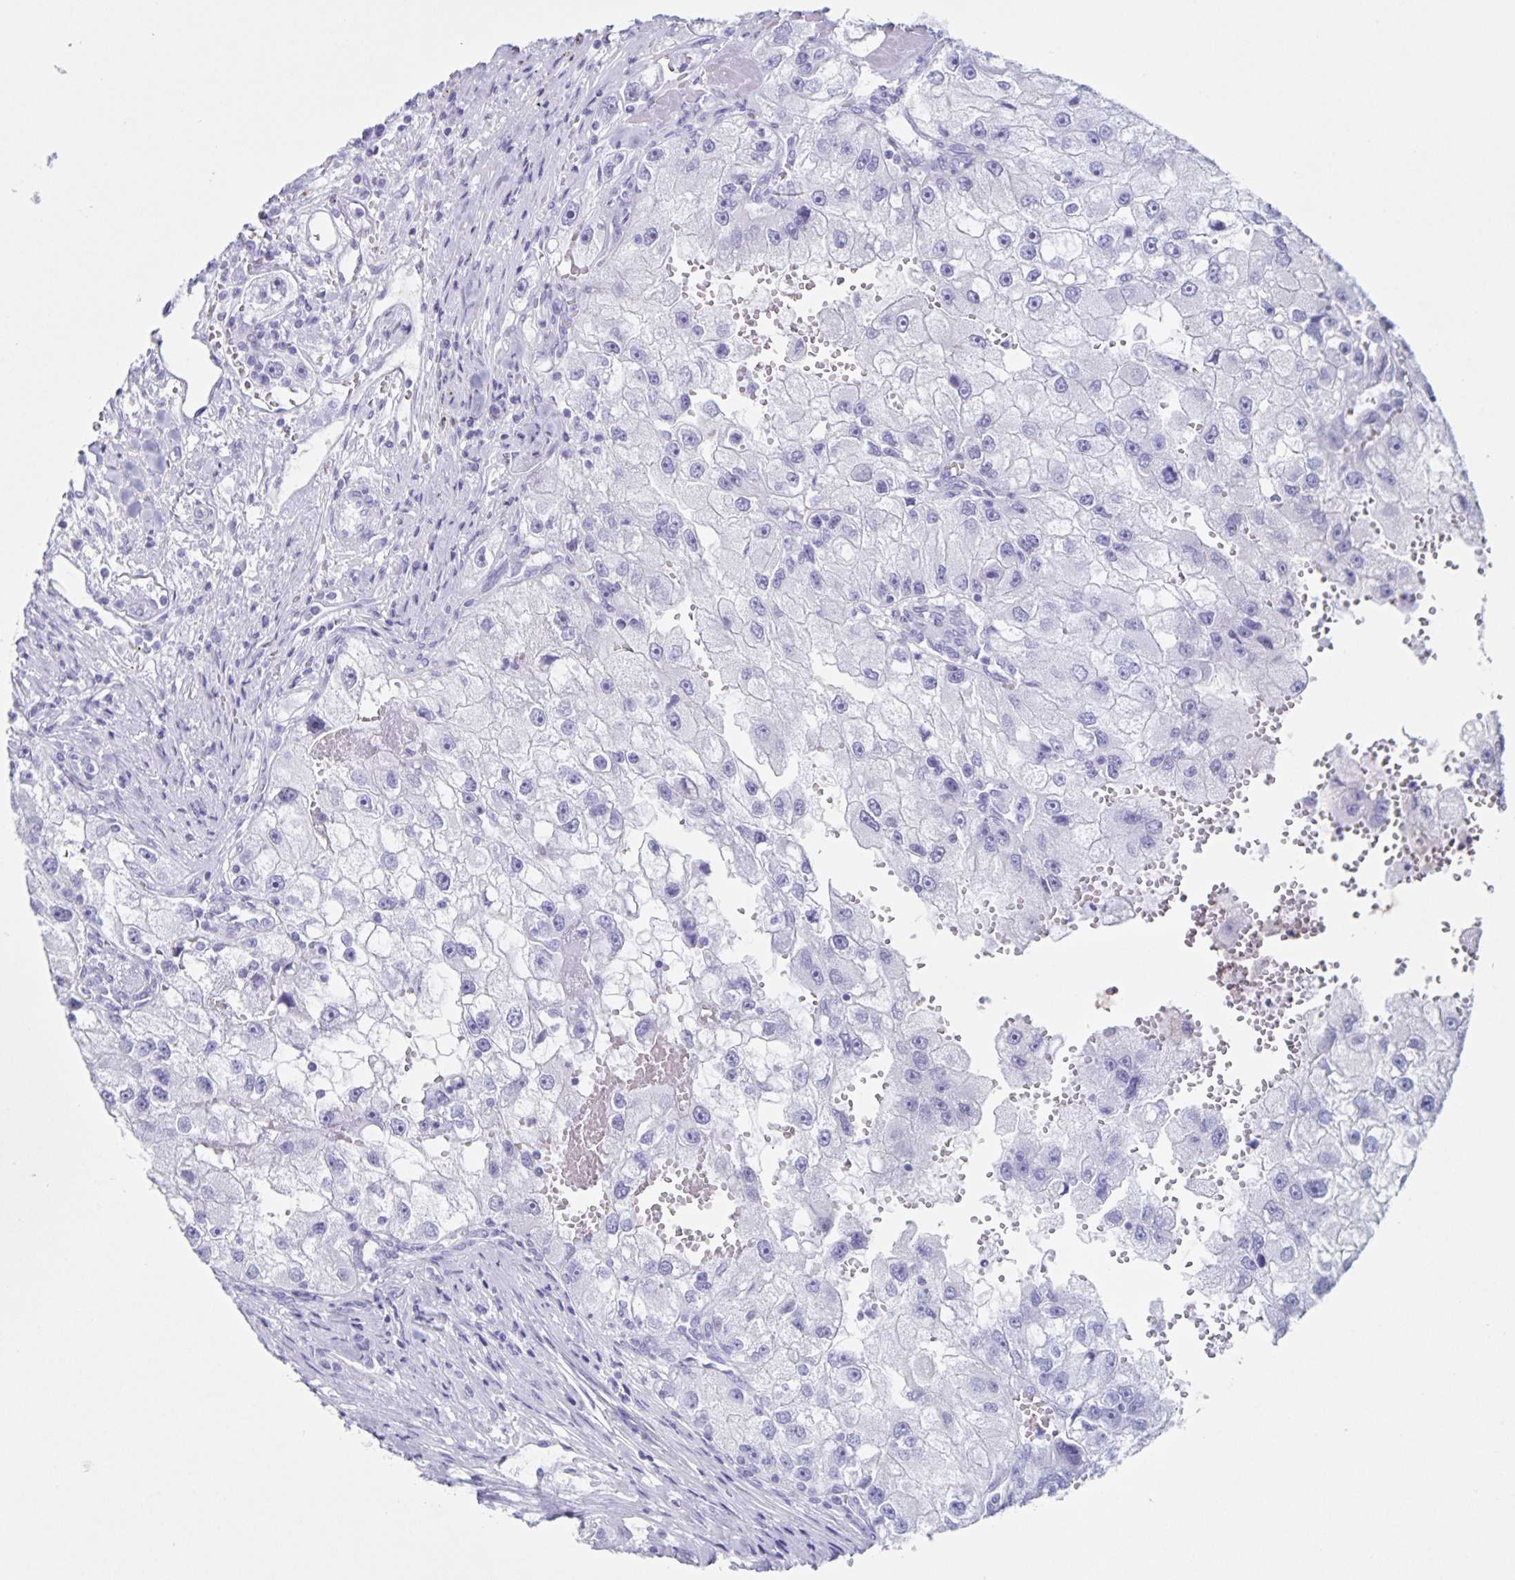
{"staining": {"intensity": "negative", "quantity": "none", "location": "none"}, "tissue": "renal cancer", "cell_type": "Tumor cells", "image_type": "cancer", "snomed": [{"axis": "morphology", "description": "Adenocarcinoma, NOS"}, {"axis": "topography", "description": "Kidney"}], "caption": "Tumor cells are negative for brown protein staining in renal cancer (adenocarcinoma).", "gene": "C12orf56", "patient": {"sex": "male", "age": 63}}